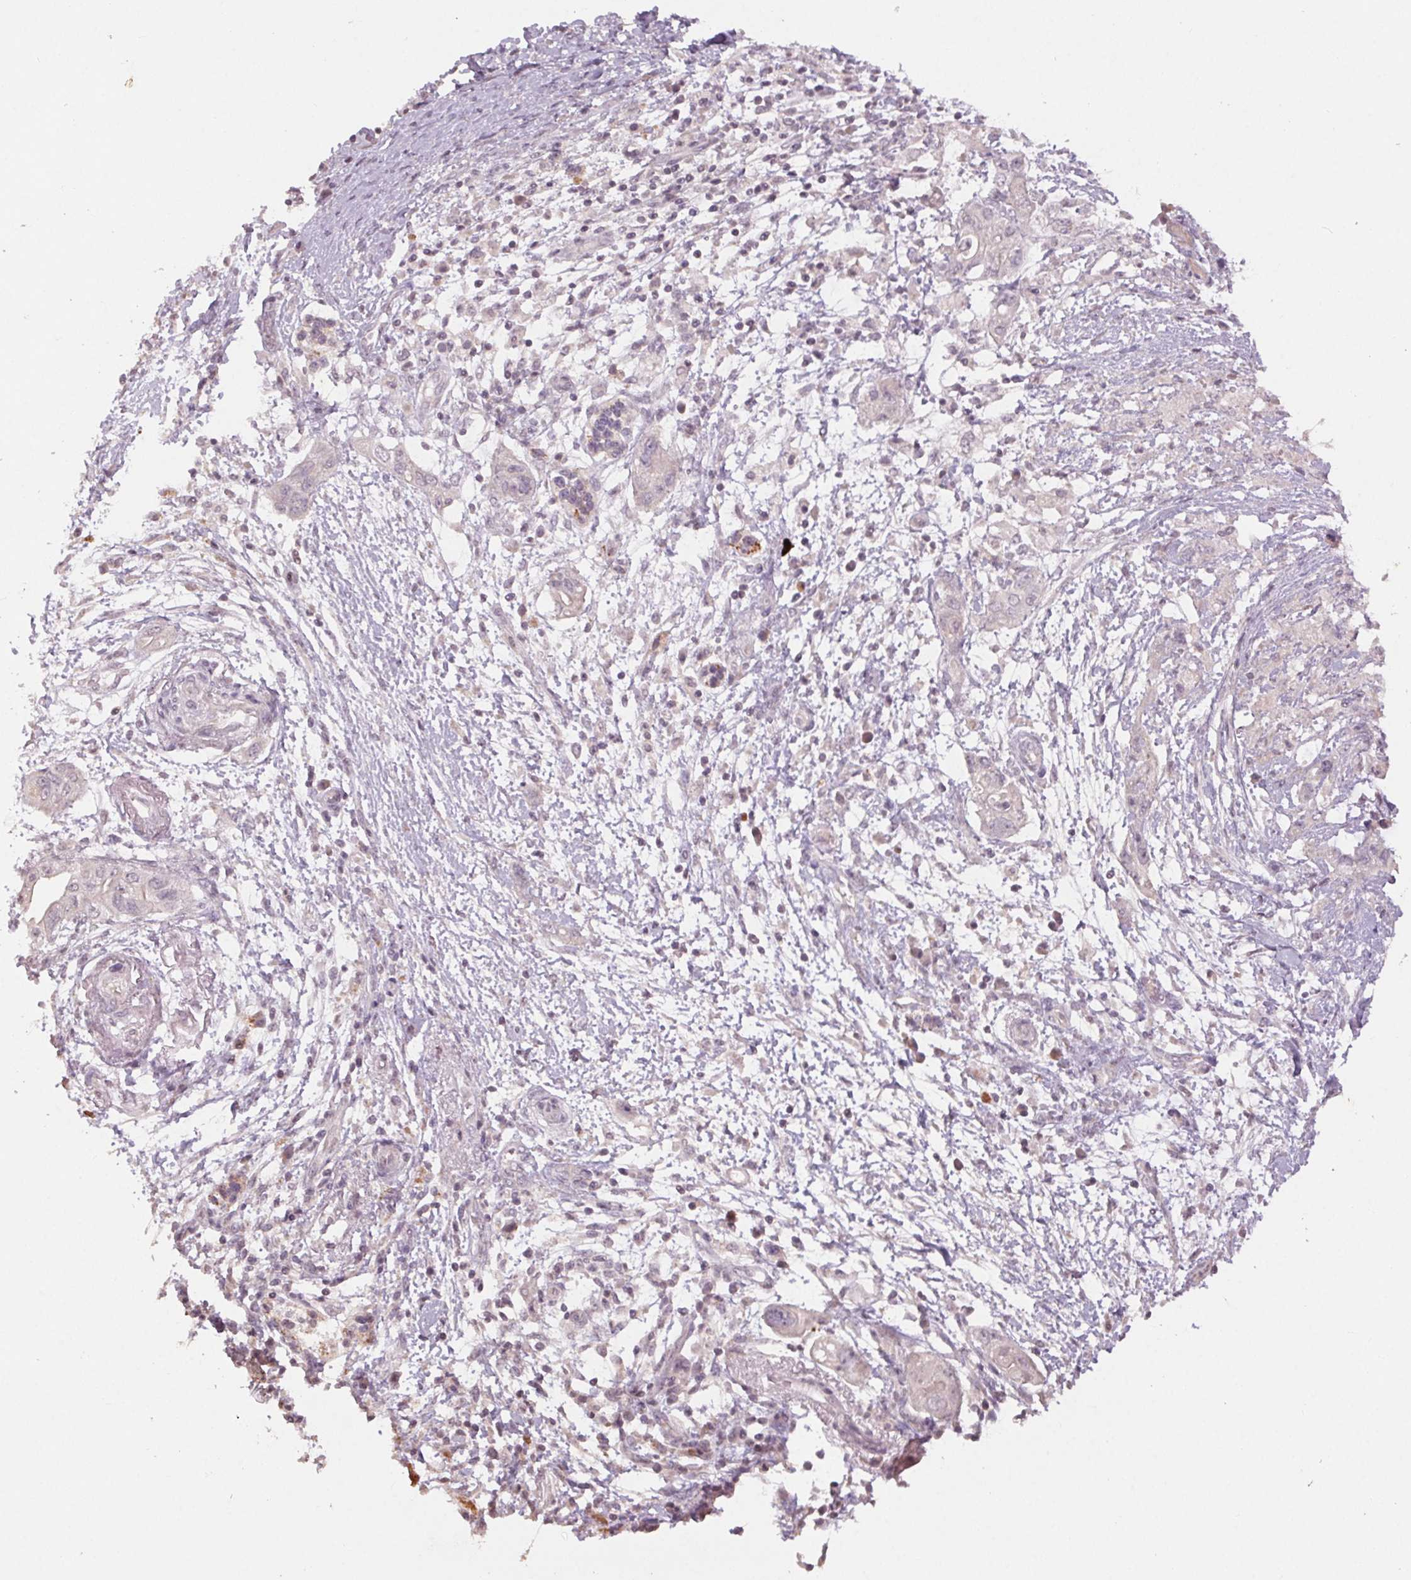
{"staining": {"intensity": "negative", "quantity": "none", "location": "none"}, "tissue": "pancreatic cancer", "cell_type": "Tumor cells", "image_type": "cancer", "snomed": [{"axis": "morphology", "description": "Adenocarcinoma, NOS"}, {"axis": "topography", "description": "Pancreas"}], "caption": "High magnification brightfield microscopy of adenocarcinoma (pancreatic) stained with DAB (3,3'-diaminobenzidine) (brown) and counterstained with hematoxylin (blue): tumor cells show no significant positivity.", "gene": "KLRC3", "patient": {"sex": "female", "age": 72}}